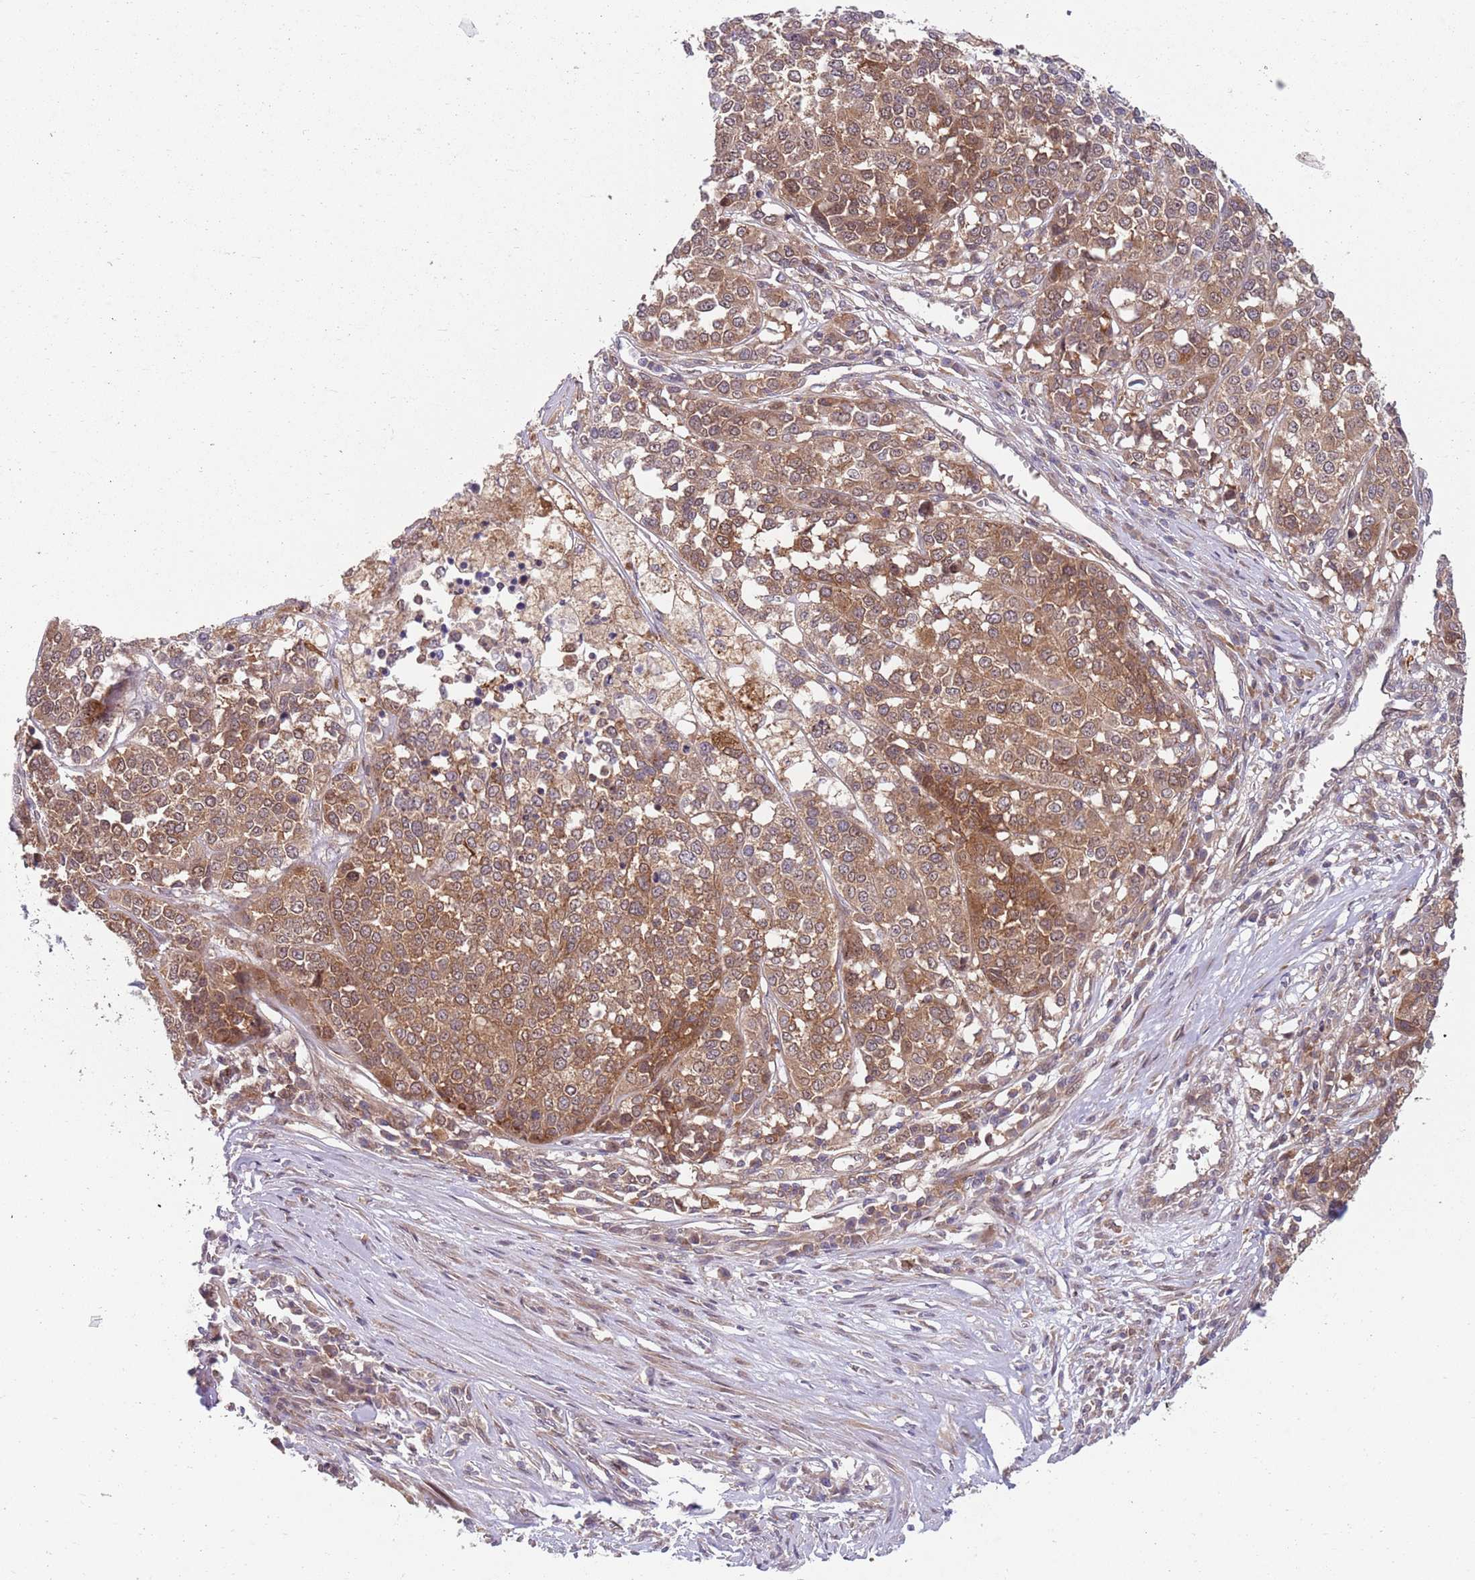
{"staining": {"intensity": "moderate", "quantity": ">75%", "location": "cytoplasmic/membranous,nuclear"}, "tissue": "melanoma", "cell_type": "Tumor cells", "image_type": "cancer", "snomed": [{"axis": "morphology", "description": "Malignant melanoma, Metastatic site"}, {"axis": "topography", "description": "Lymph node"}], "caption": "An image of melanoma stained for a protein exhibits moderate cytoplasmic/membranous and nuclear brown staining in tumor cells.", "gene": "GGA1", "patient": {"sex": "male", "age": 44}}